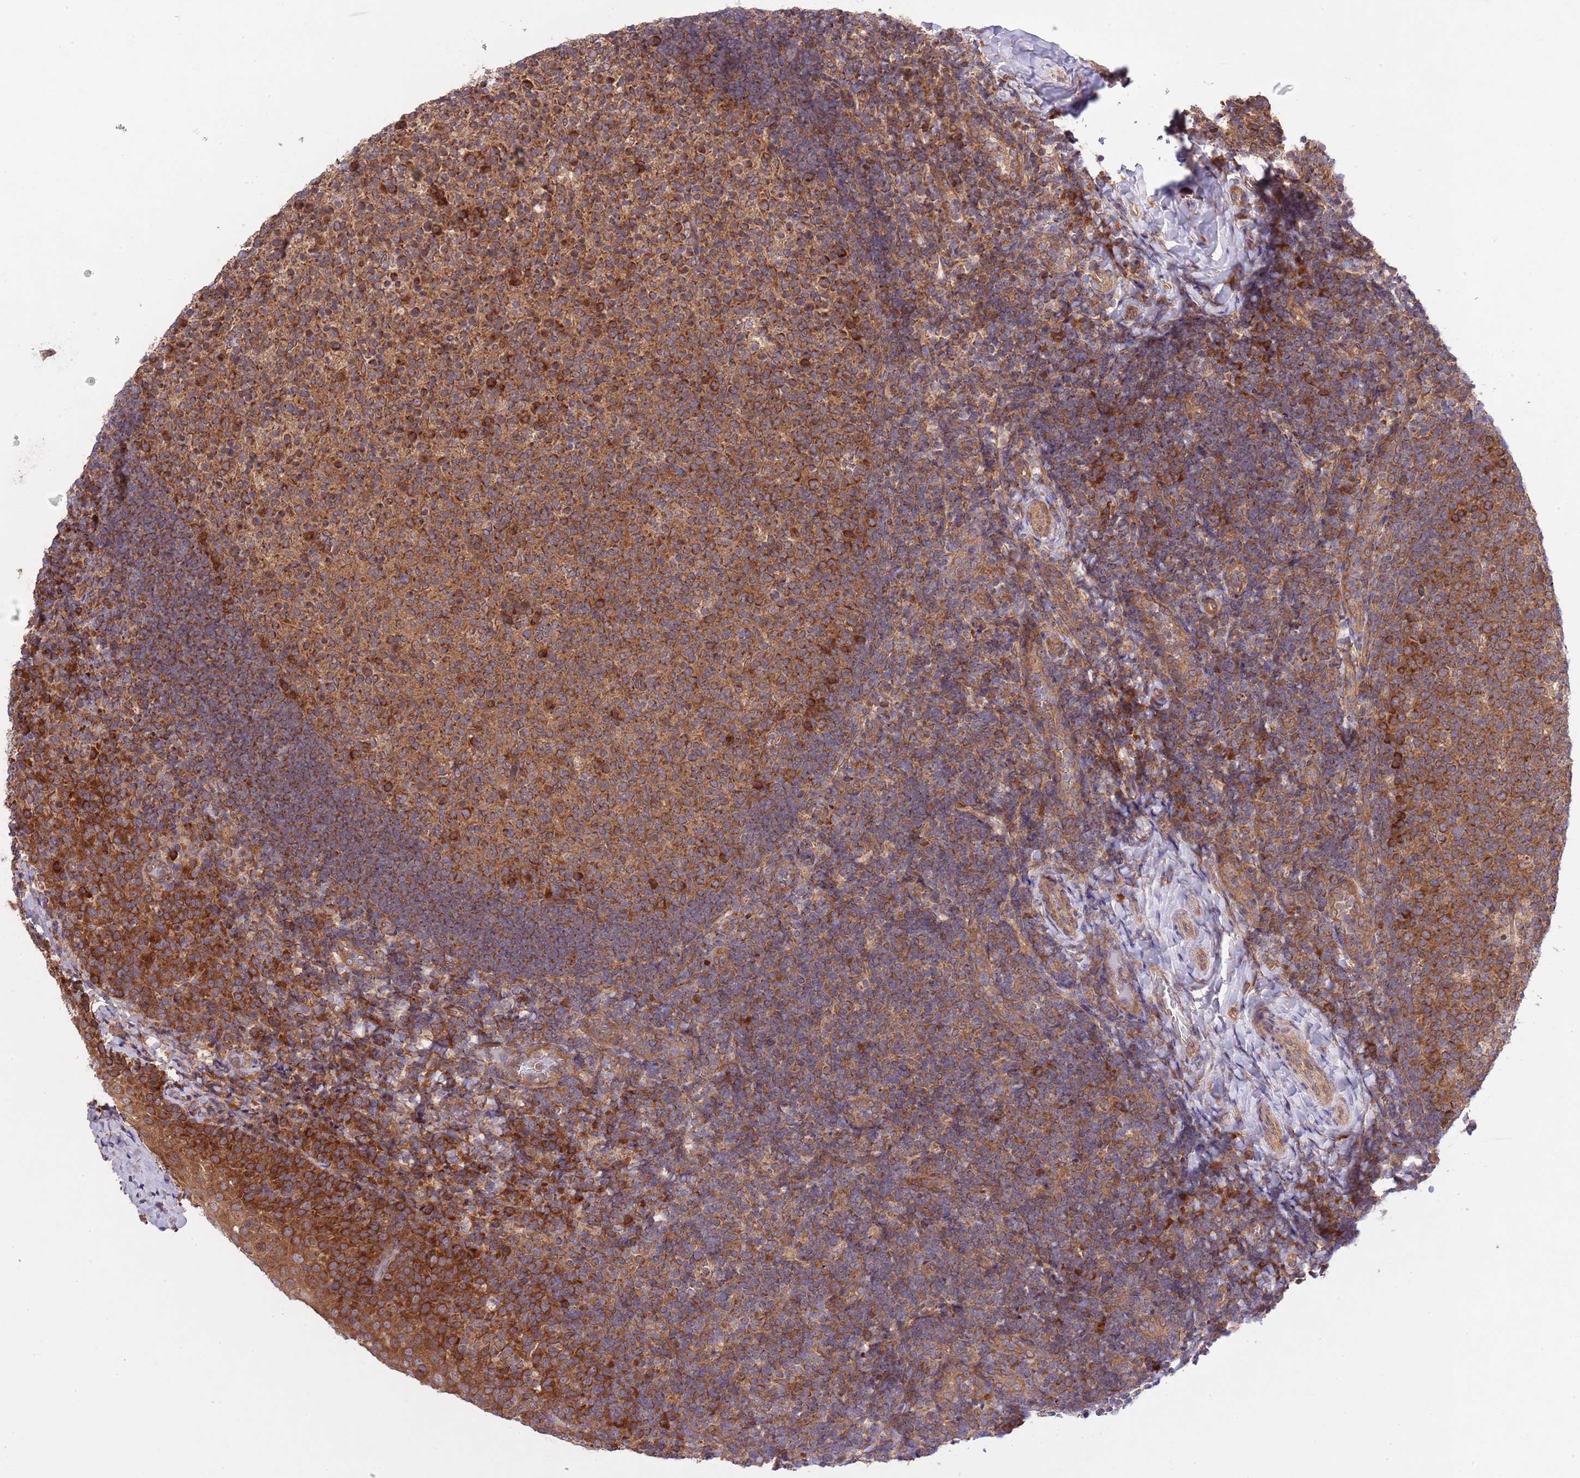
{"staining": {"intensity": "strong", "quantity": ">75%", "location": "cytoplasmic/membranous"}, "tissue": "tonsil", "cell_type": "Germinal center cells", "image_type": "normal", "snomed": [{"axis": "morphology", "description": "Normal tissue, NOS"}, {"axis": "topography", "description": "Tonsil"}], "caption": "High-power microscopy captured an immunohistochemistry (IHC) photomicrograph of benign tonsil, revealing strong cytoplasmic/membranous expression in about >75% of germinal center cells.", "gene": "MFNG", "patient": {"sex": "female", "age": 10}}